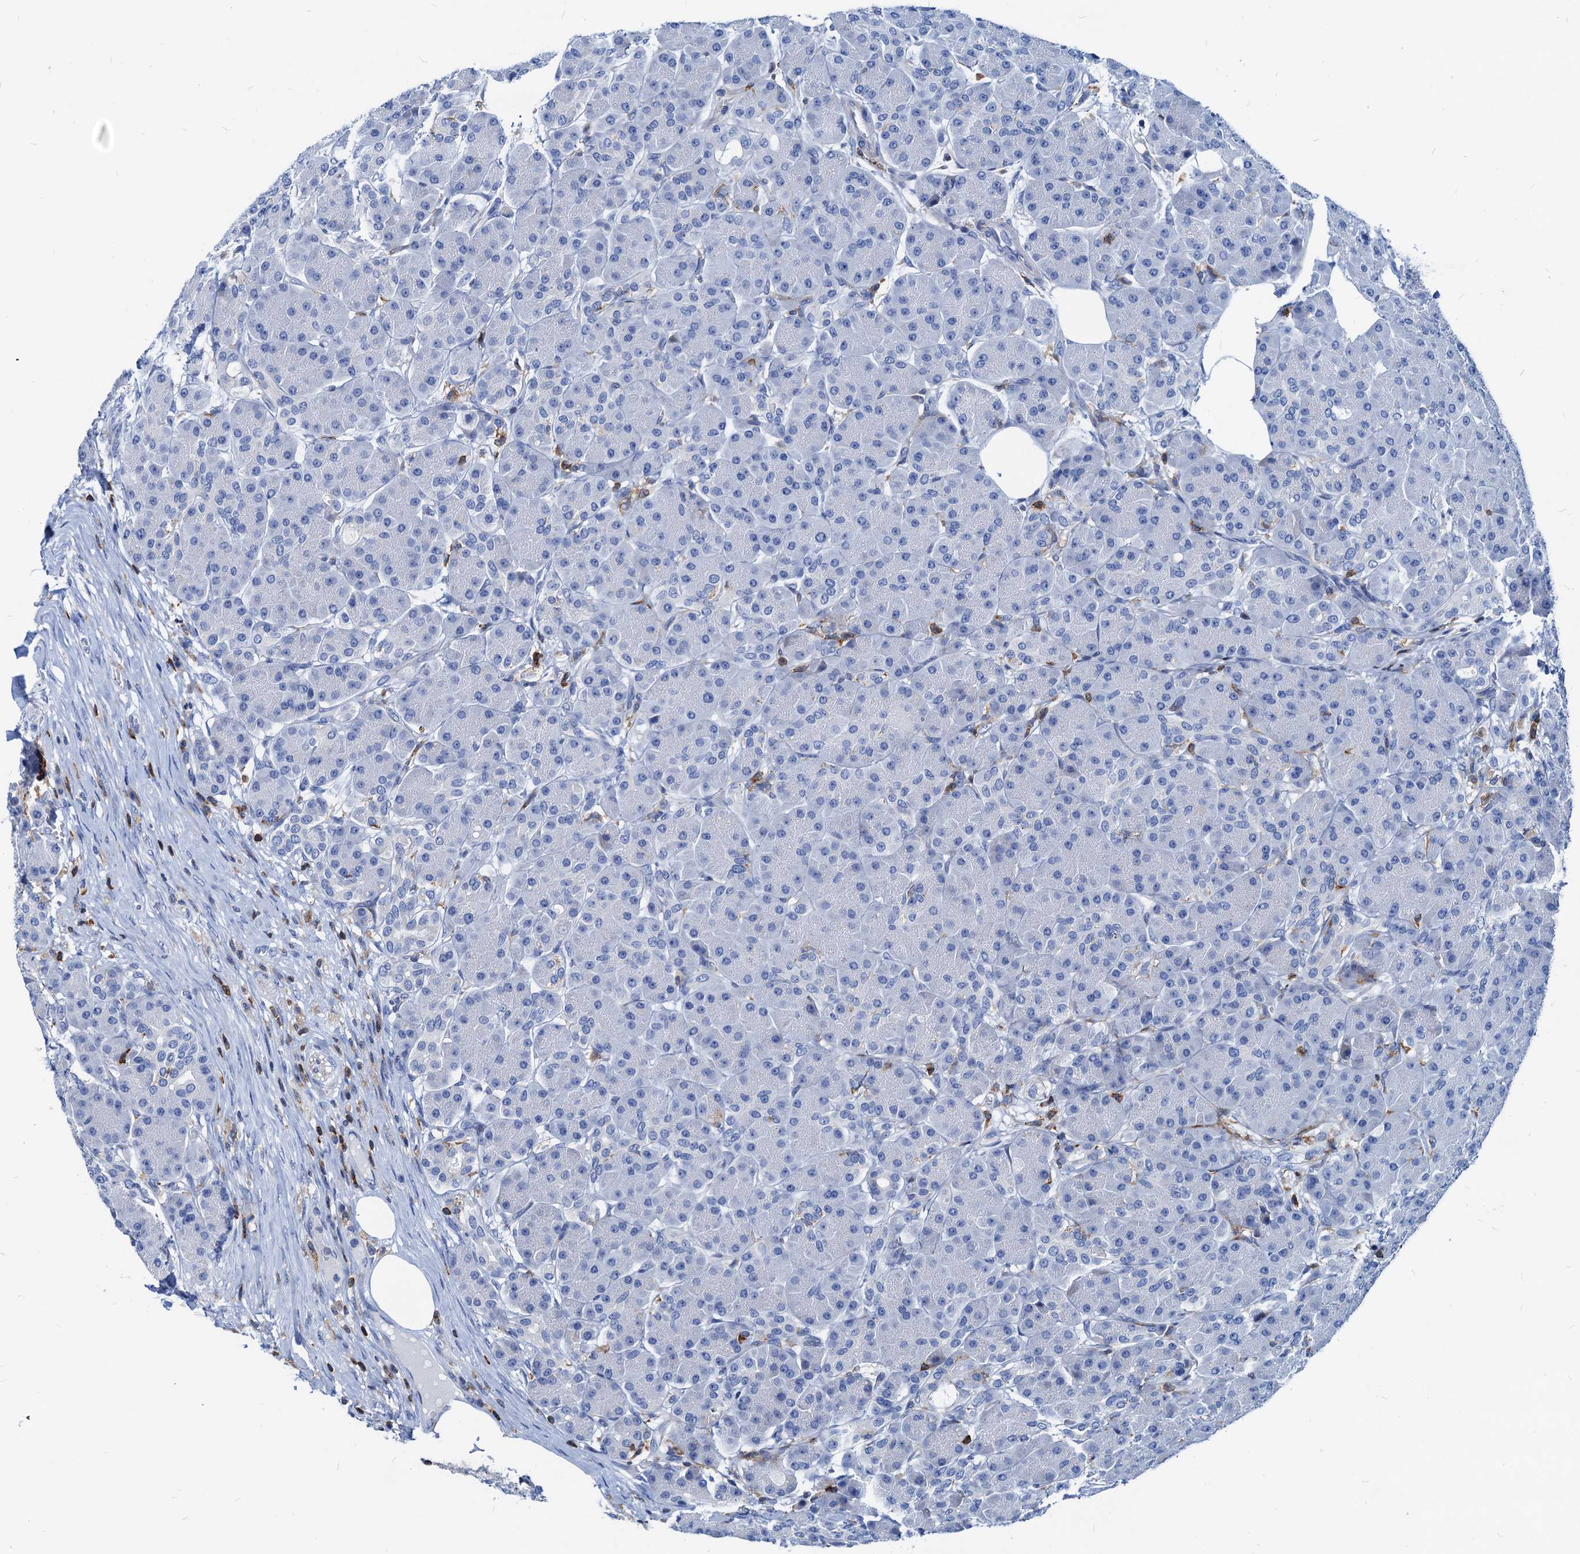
{"staining": {"intensity": "negative", "quantity": "none", "location": "none"}, "tissue": "pancreas", "cell_type": "Exocrine glandular cells", "image_type": "normal", "snomed": [{"axis": "morphology", "description": "Normal tissue, NOS"}, {"axis": "topography", "description": "Pancreas"}], "caption": "This is an IHC photomicrograph of normal human pancreas. There is no staining in exocrine glandular cells.", "gene": "LCP2", "patient": {"sex": "male", "age": 63}}